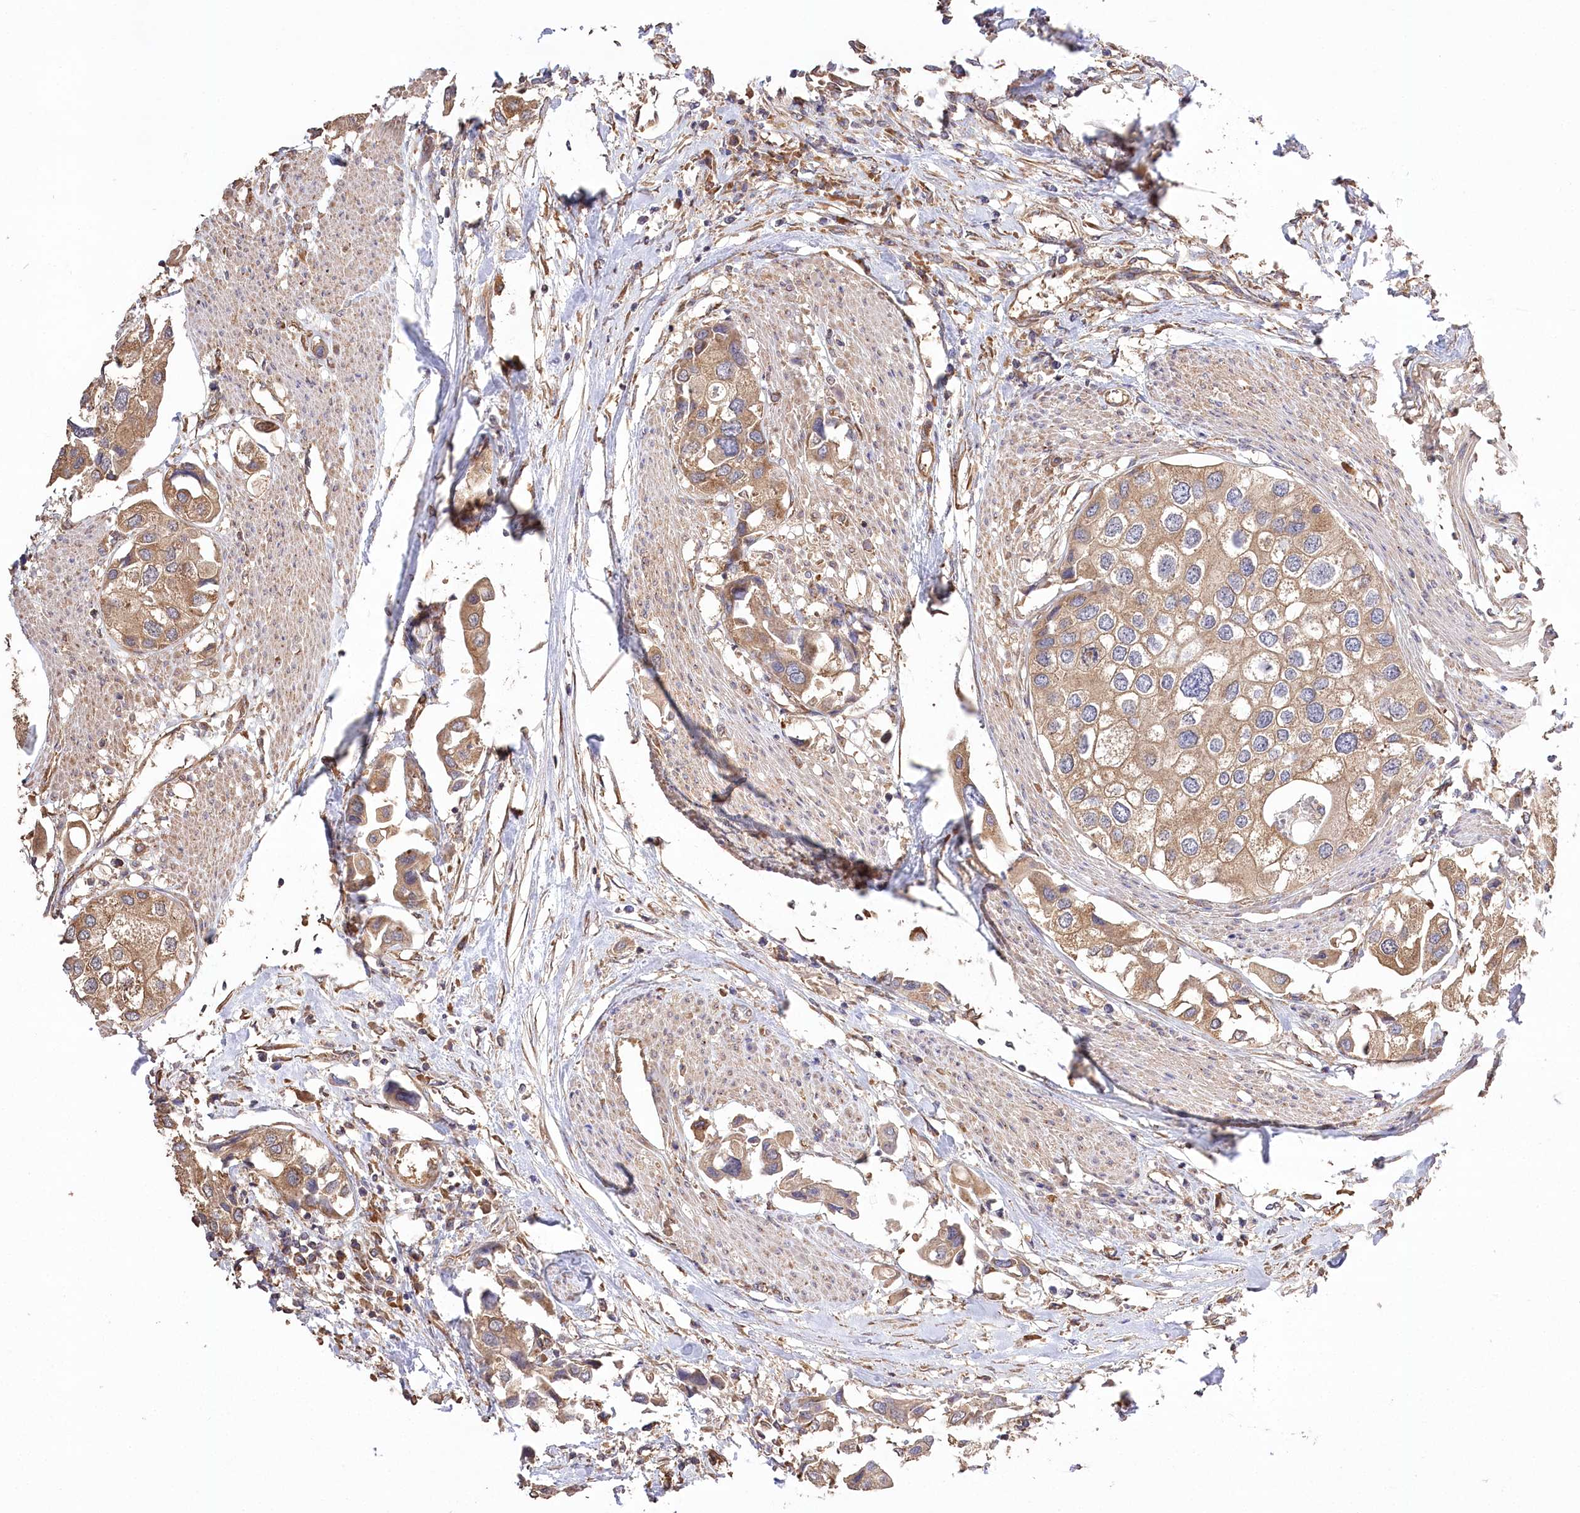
{"staining": {"intensity": "moderate", "quantity": ">75%", "location": "cytoplasmic/membranous"}, "tissue": "urothelial cancer", "cell_type": "Tumor cells", "image_type": "cancer", "snomed": [{"axis": "morphology", "description": "Urothelial carcinoma, High grade"}, {"axis": "topography", "description": "Urinary bladder"}], "caption": "Tumor cells demonstrate medium levels of moderate cytoplasmic/membranous positivity in approximately >75% of cells in urothelial carcinoma (high-grade).", "gene": "PRSS53", "patient": {"sex": "male", "age": 64}}